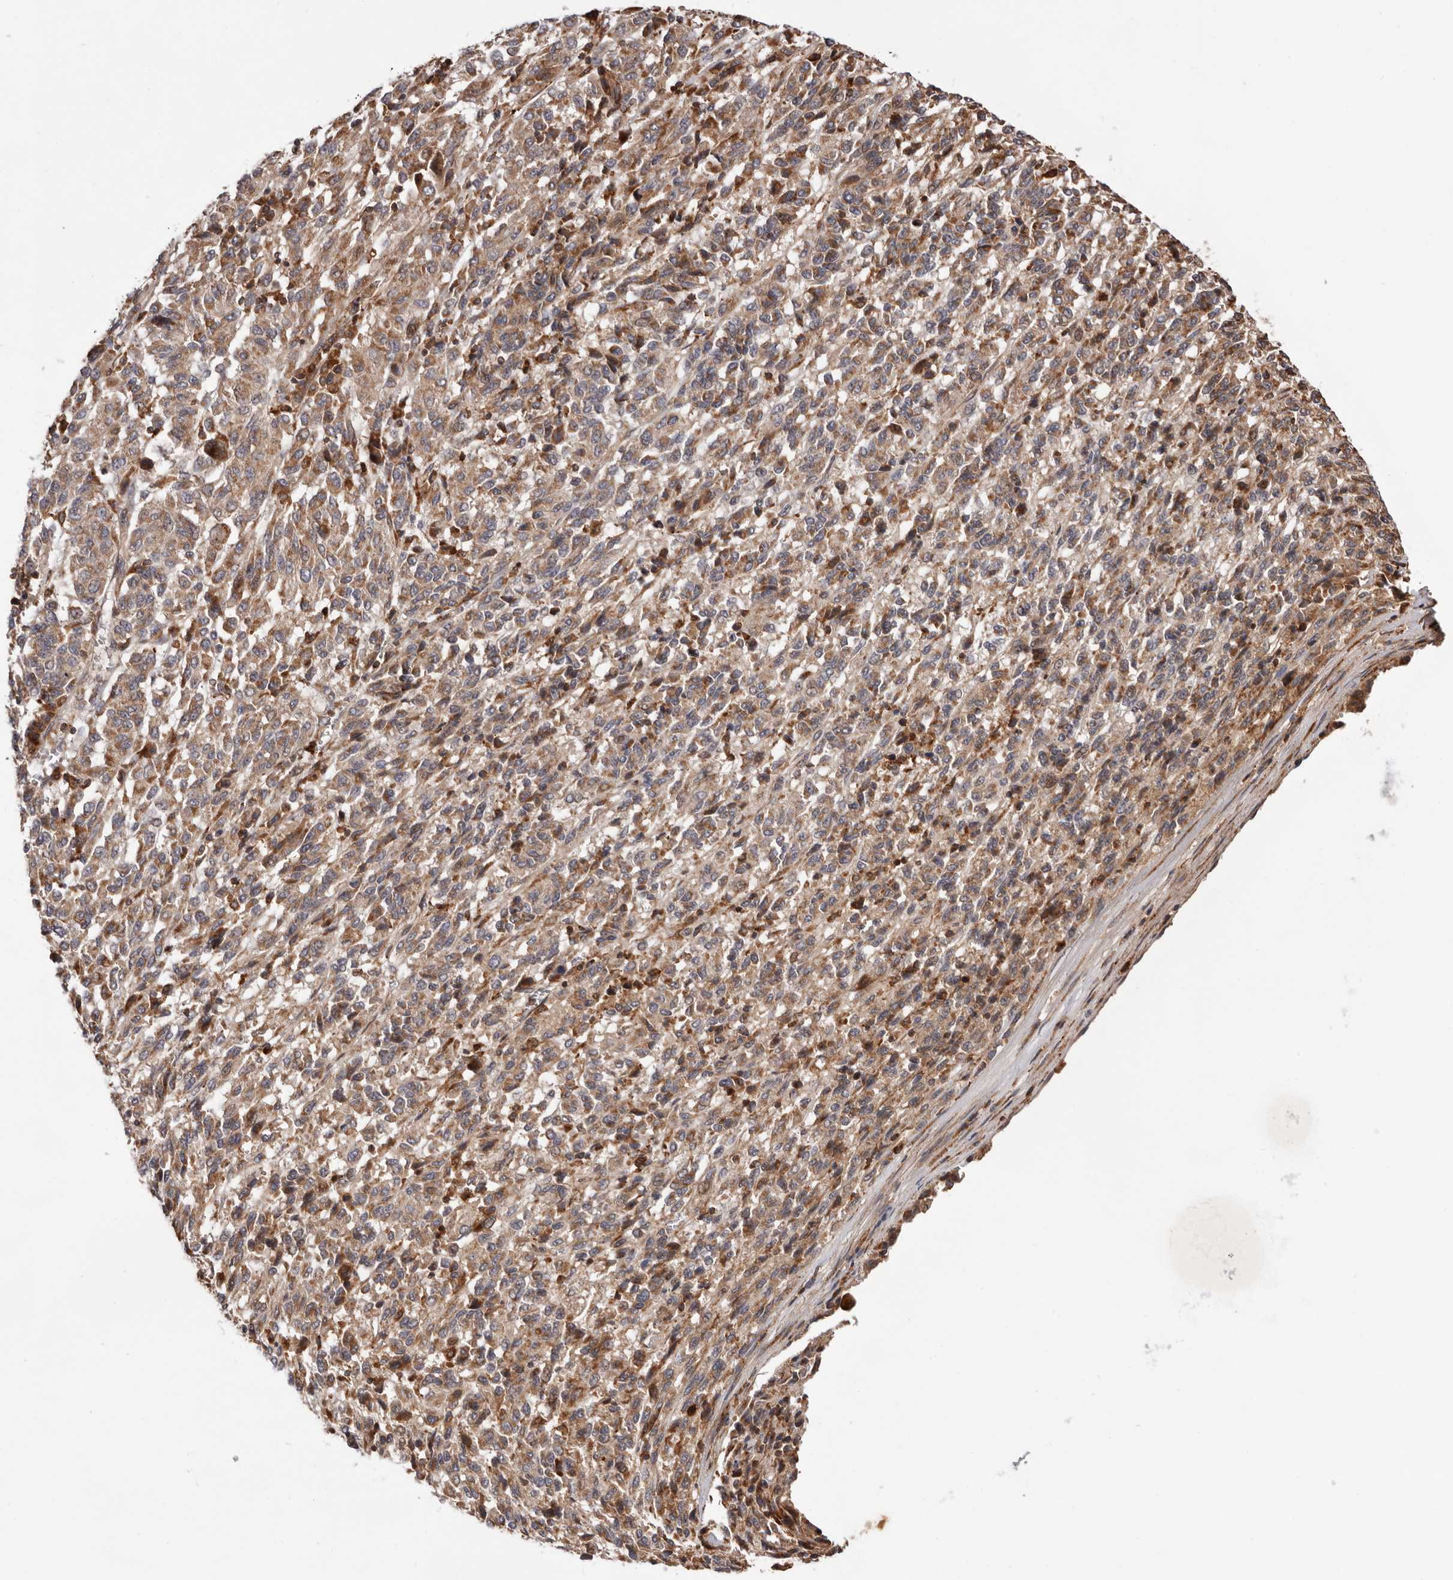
{"staining": {"intensity": "moderate", "quantity": ">75%", "location": "cytoplasmic/membranous"}, "tissue": "melanoma", "cell_type": "Tumor cells", "image_type": "cancer", "snomed": [{"axis": "morphology", "description": "Malignant melanoma, Metastatic site"}, {"axis": "topography", "description": "Lung"}], "caption": "Immunohistochemistry (IHC) image of neoplastic tissue: melanoma stained using immunohistochemistry exhibits medium levels of moderate protein expression localized specifically in the cytoplasmic/membranous of tumor cells, appearing as a cytoplasmic/membranous brown color.", "gene": "RNF213", "patient": {"sex": "male", "age": 64}}